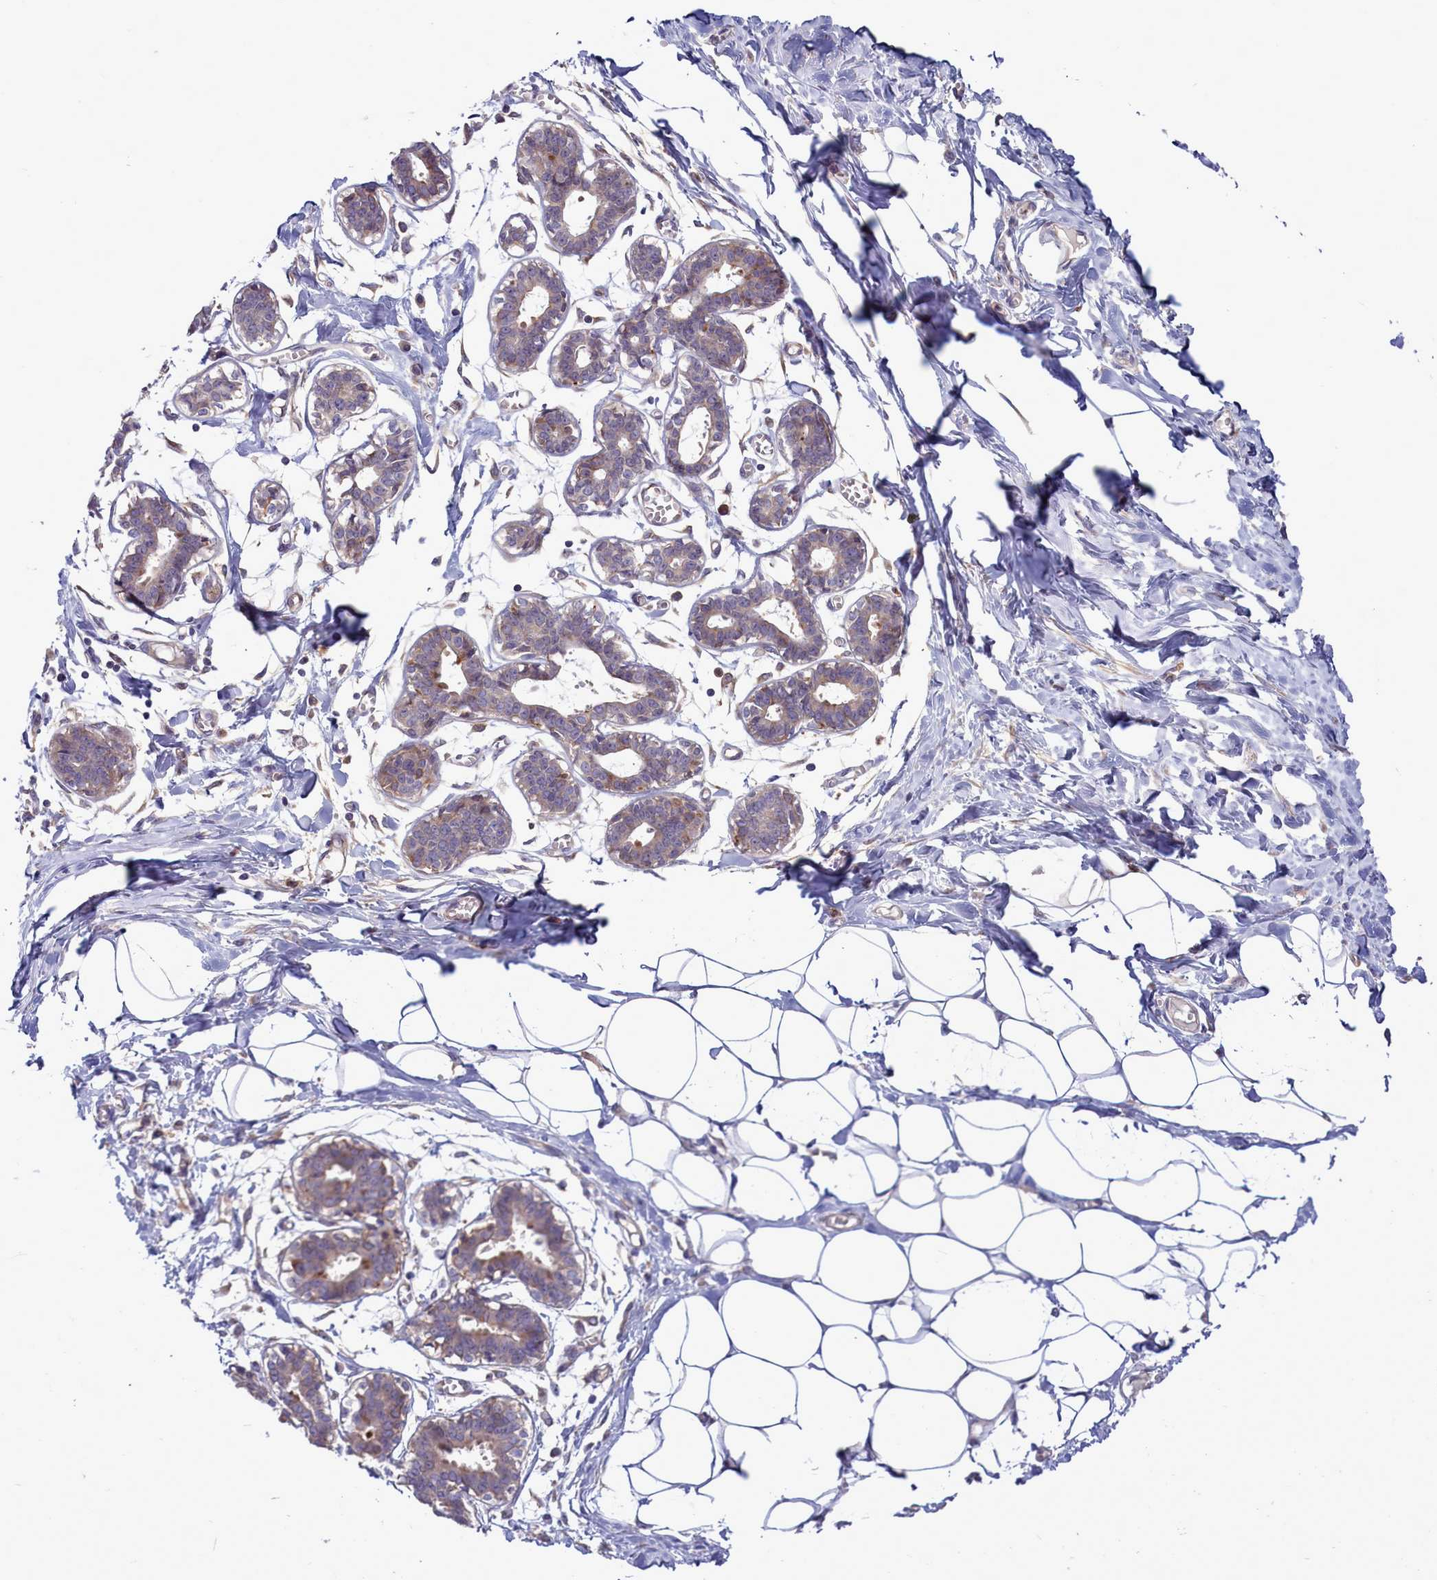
{"staining": {"intensity": "negative", "quantity": "none", "location": "none"}, "tissue": "breast", "cell_type": "Adipocytes", "image_type": "normal", "snomed": [{"axis": "morphology", "description": "Normal tissue, NOS"}, {"axis": "topography", "description": "Breast"}], "caption": "The image shows no staining of adipocytes in benign breast.", "gene": "RAPGEF4", "patient": {"sex": "female", "age": 27}}